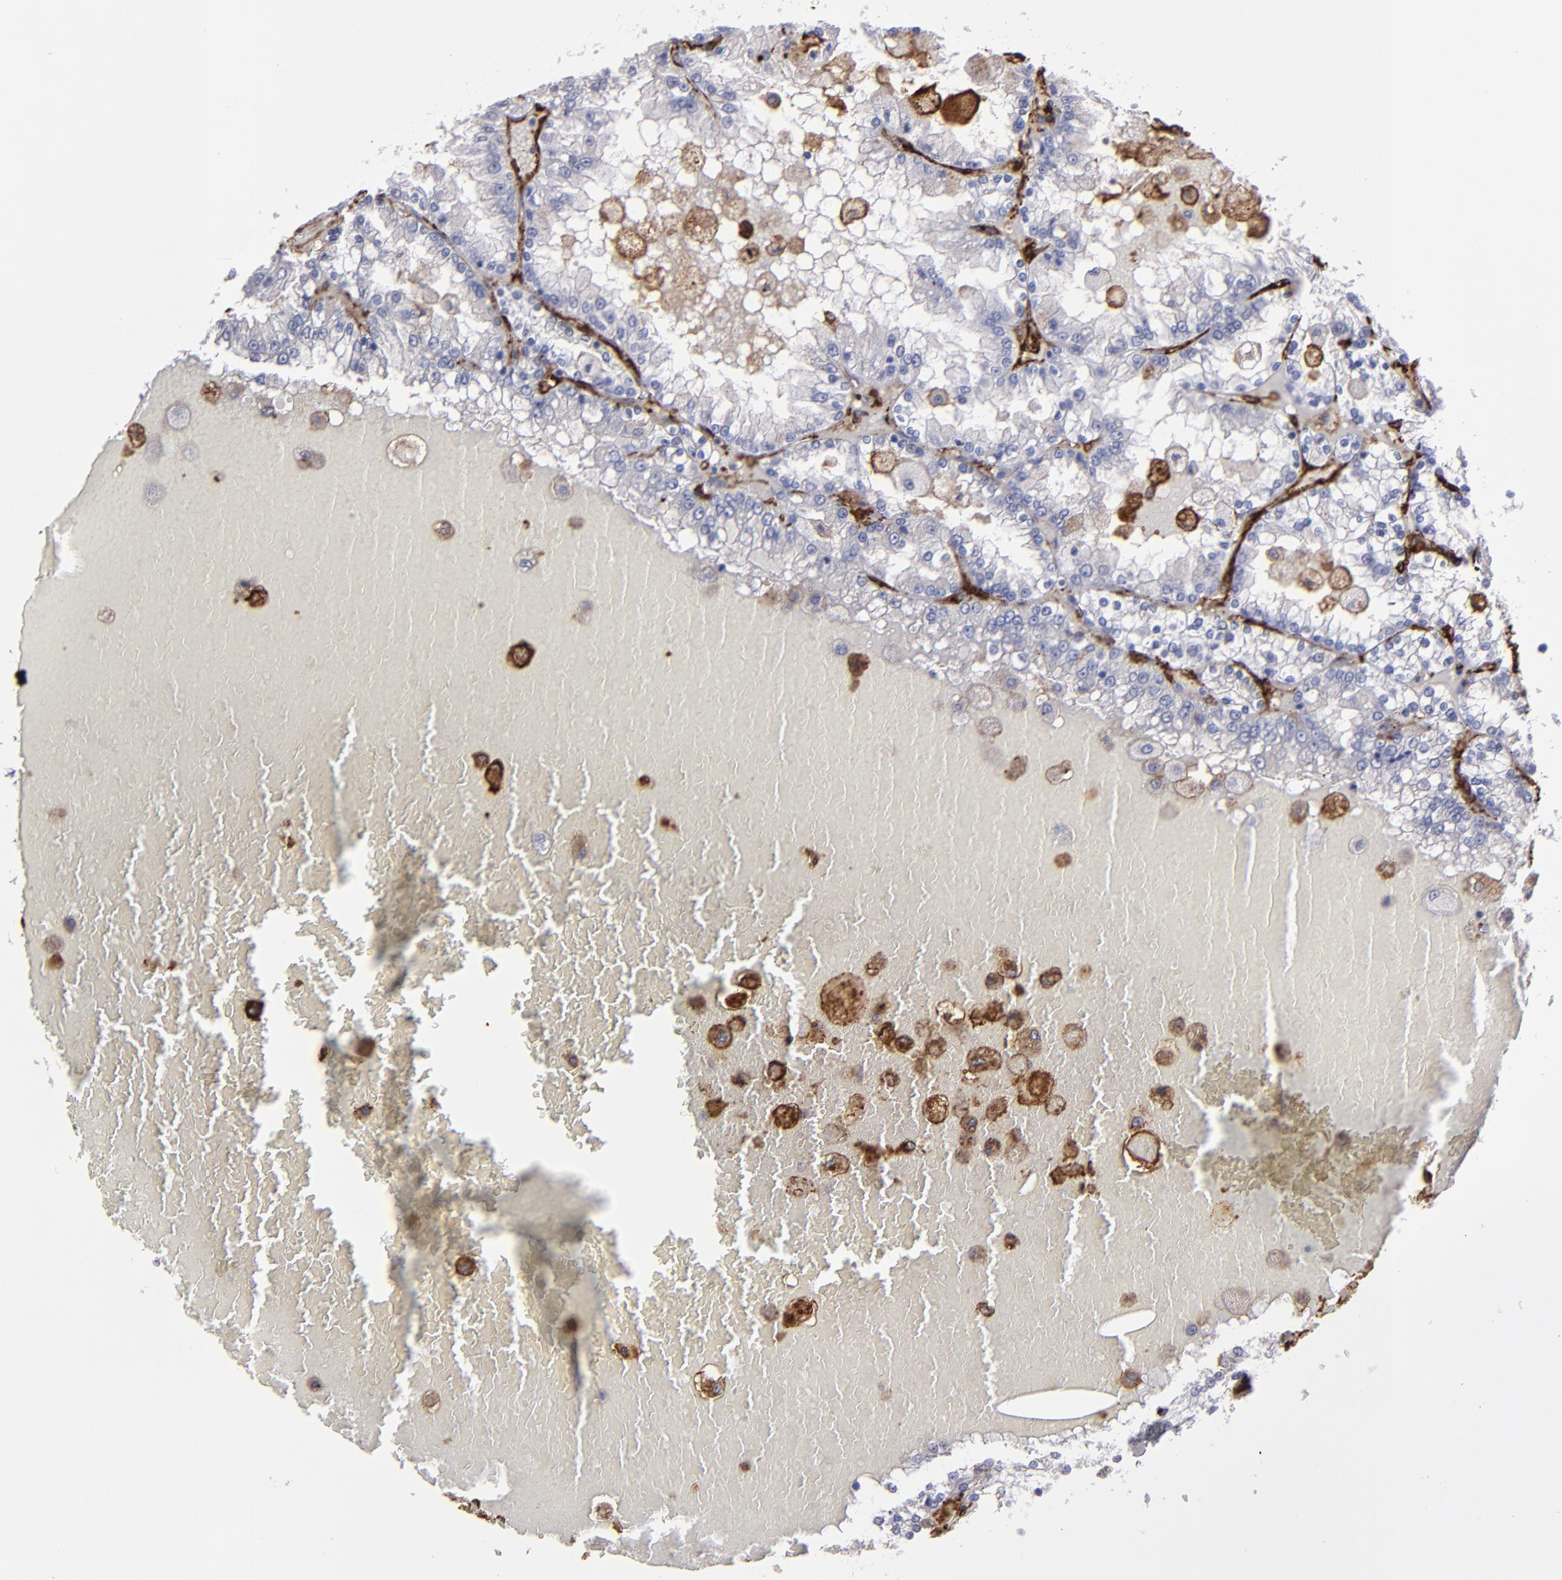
{"staining": {"intensity": "negative", "quantity": "none", "location": "none"}, "tissue": "renal cancer", "cell_type": "Tumor cells", "image_type": "cancer", "snomed": [{"axis": "morphology", "description": "Adenocarcinoma, NOS"}, {"axis": "topography", "description": "Kidney"}], "caption": "DAB immunohistochemical staining of human renal cancer displays no significant positivity in tumor cells.", "gene": "CD36", "patient": {"sex": "female", "age": 56}}